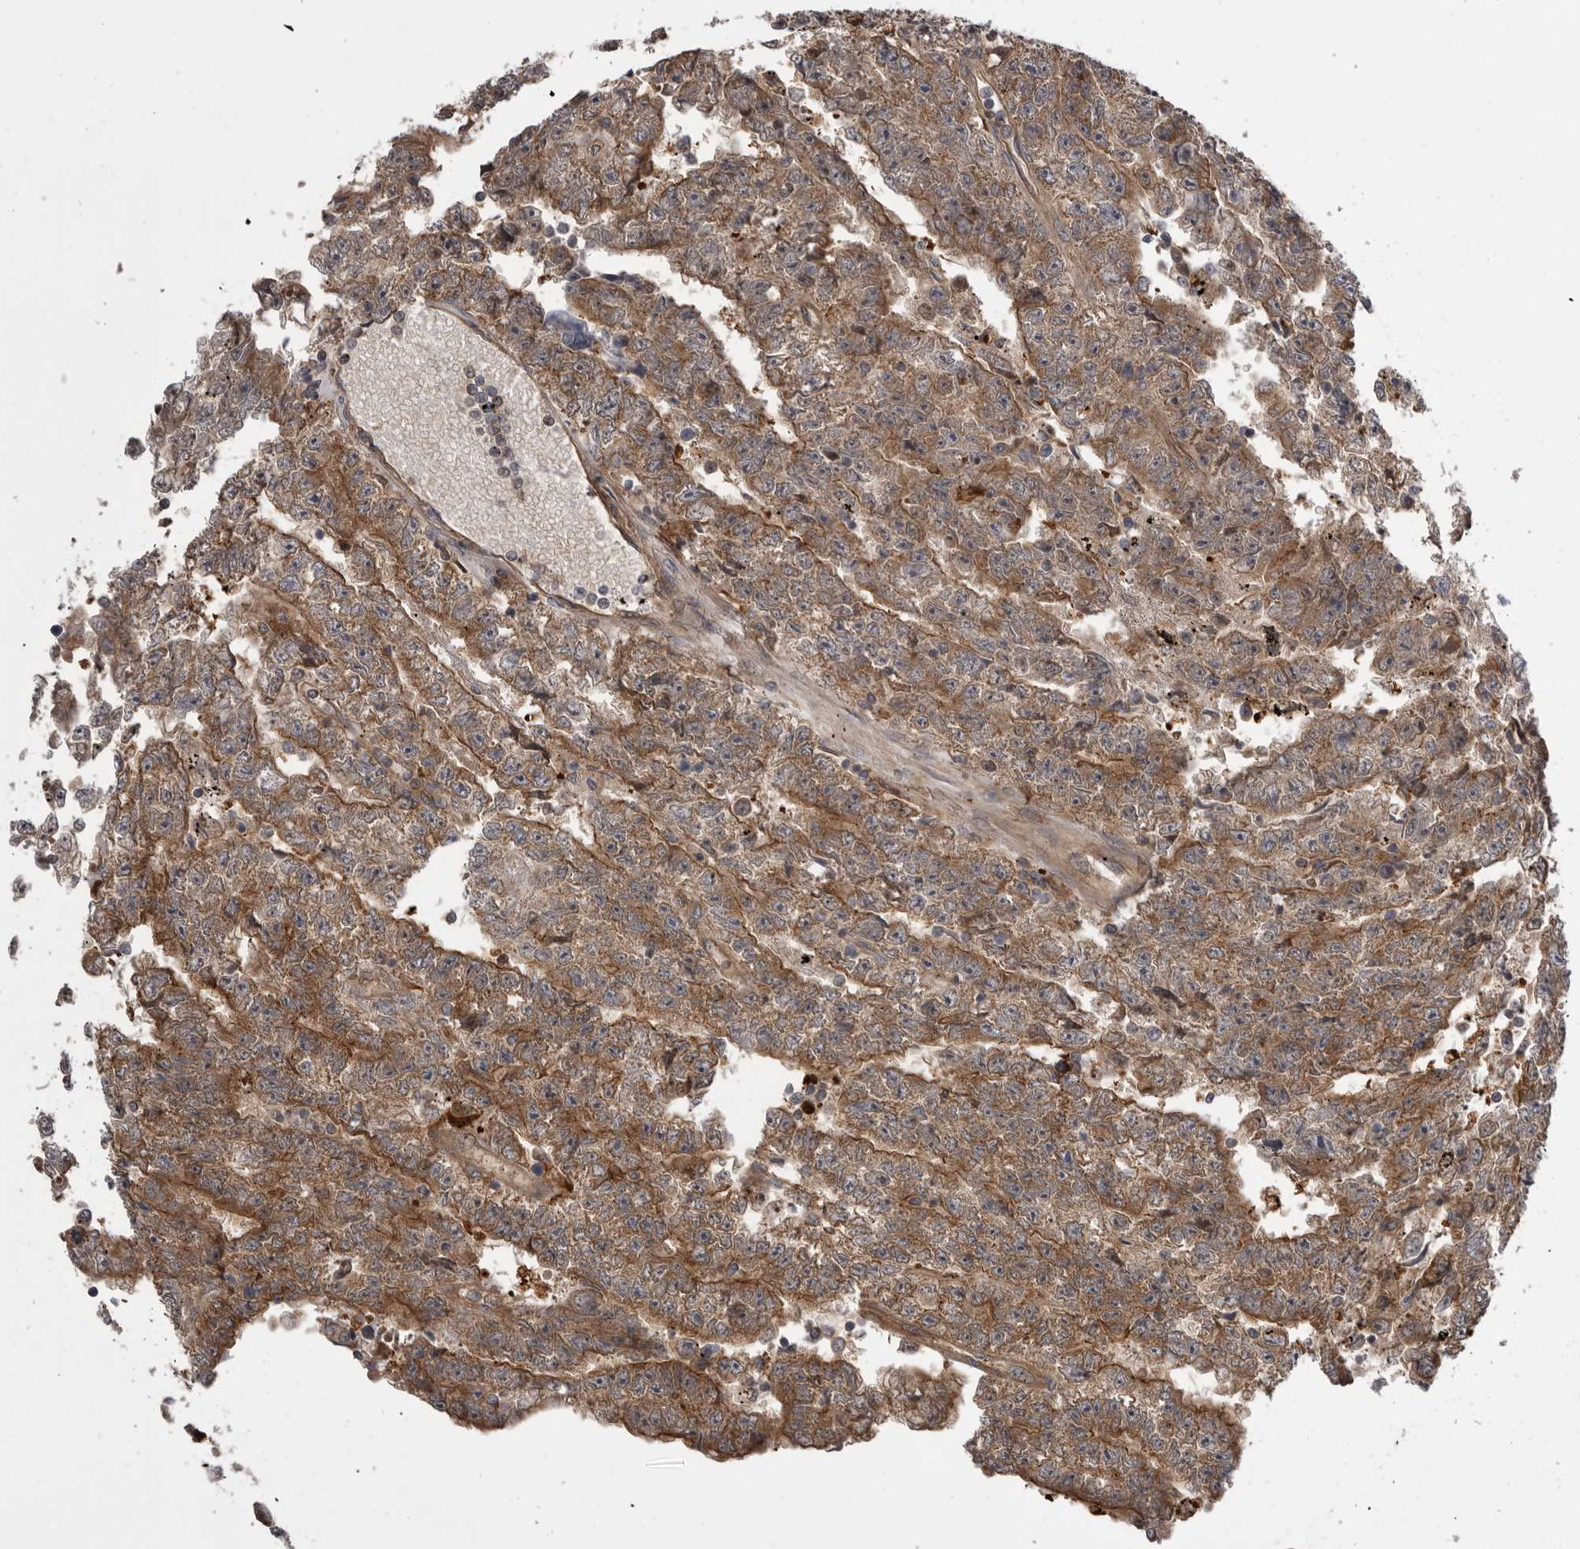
{"staining": {"intensity": "moderate", "quantity": ">75%", "location": "cytoplasmic/membranous"}, "tissue": "testis cancer", "cell_type": "Tumor cells", "image_type": "cancer", "snomed": [{"axis": "morphology", "description": "Carcinoma, Embryonal, NOS"}, {"axis": "topography", "description": "Testis"}], "caption": "This is a histology image of immunohistochemistry (IHC) staining of testis cancer (embryonal carcinoma), which shows moderate staining in the cytoplasmic/membranous of tumor cells.", "gene": "RAB3GAP2", "patient": {"sex": "male", "age": 25}}